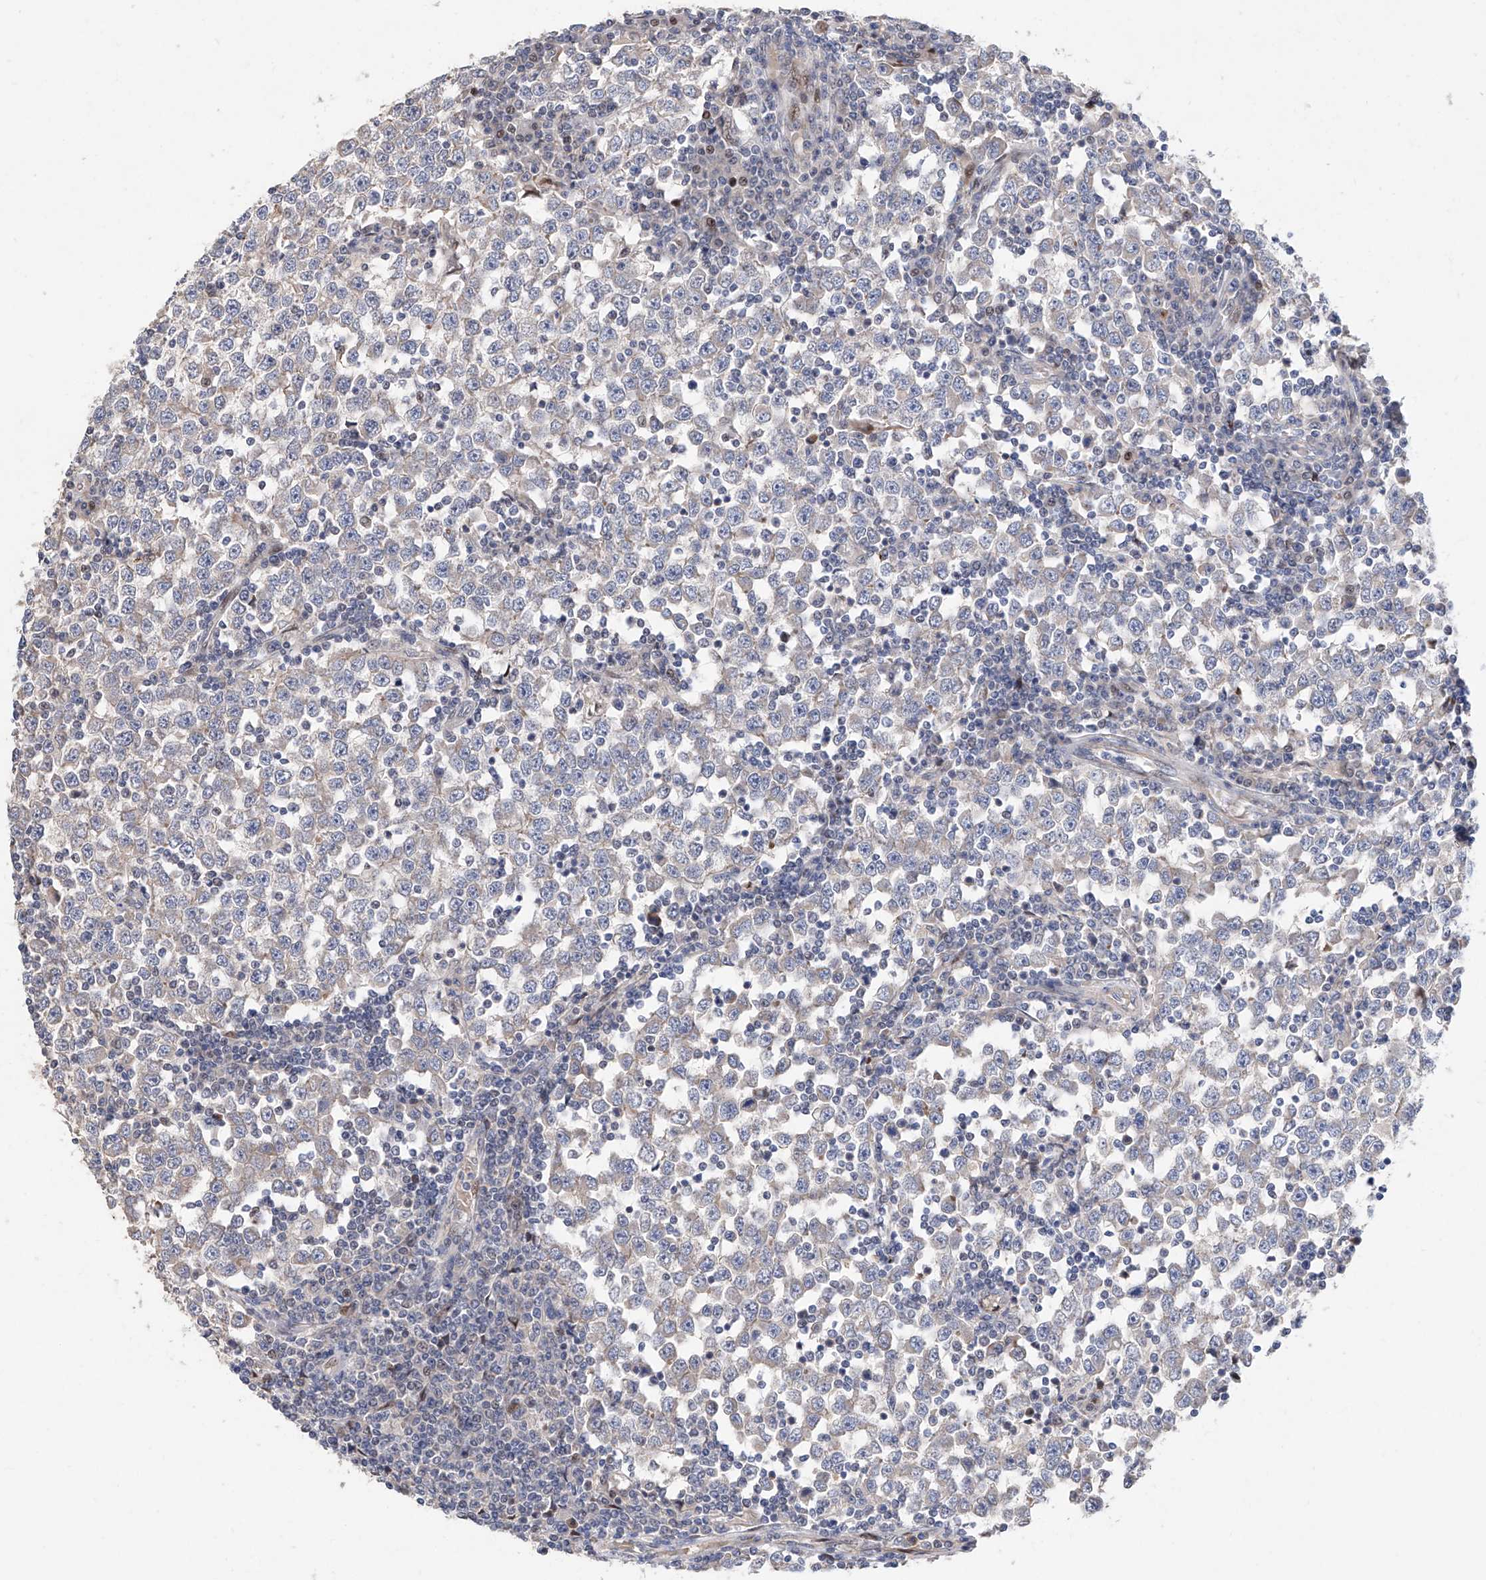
{"staining": {"intensity": "negative", "quantity": "none", "location": "none"}, "tissue": "testis cancer", "cell_type": "Tumor cells", "image_type": "cancer", "snomed": [{"axis": "morphology", "description": "Seminoma, NOS"}, {"axis": "topography", "description": "Testis"}], "caption": "Tumor cells show no significant staining in seminoma (testis).", "gene": "FUCA2", "patient": {"sex": "male", "age": 65}}